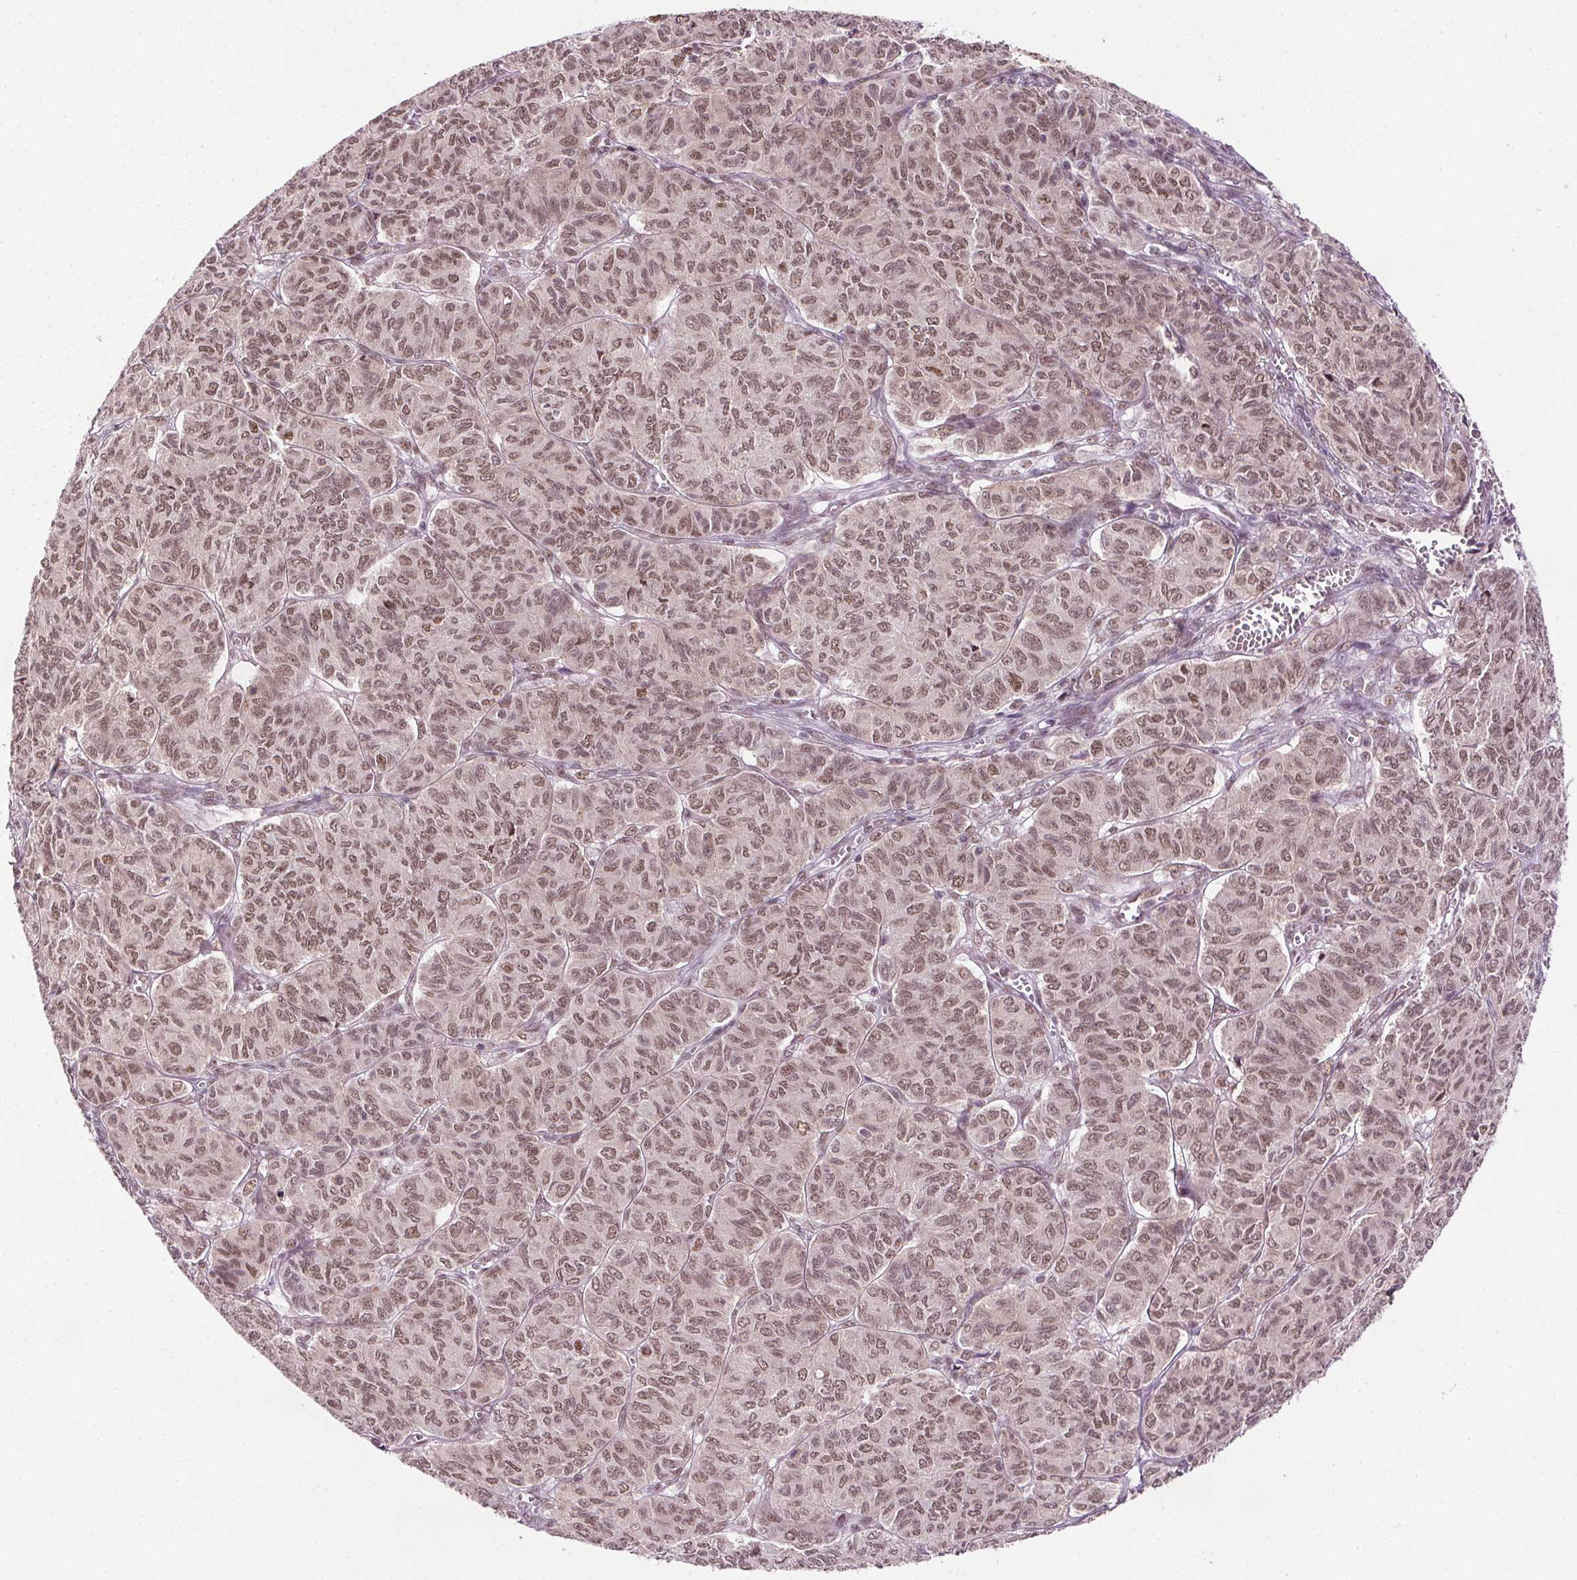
{"staining": {"intensity": "moderate", "quantity": ">75%", "location": "nuclear"}, "tissue": "ovarian cancer", "cell_type": "Tumor cells", "image_type": "cancer", "snomed": [{"axis": "morphology", "description": "Carcinoma, endometroid"}, {"axis": "topography", "description": "Ovary"}], "caption": "Immunohistochemistry (IHC) photomicrograph of neoplastic tissue: human ovarian endometroid carcinoma stained using immunohistochemistry (IHC) demonstrates medium levels of moderate protein expression localized specifically in the nuclear of tumor cells, appearing as a nuclear brown color.", "gene": "MED6", "patient": {"sex": "female", "age": 80}}